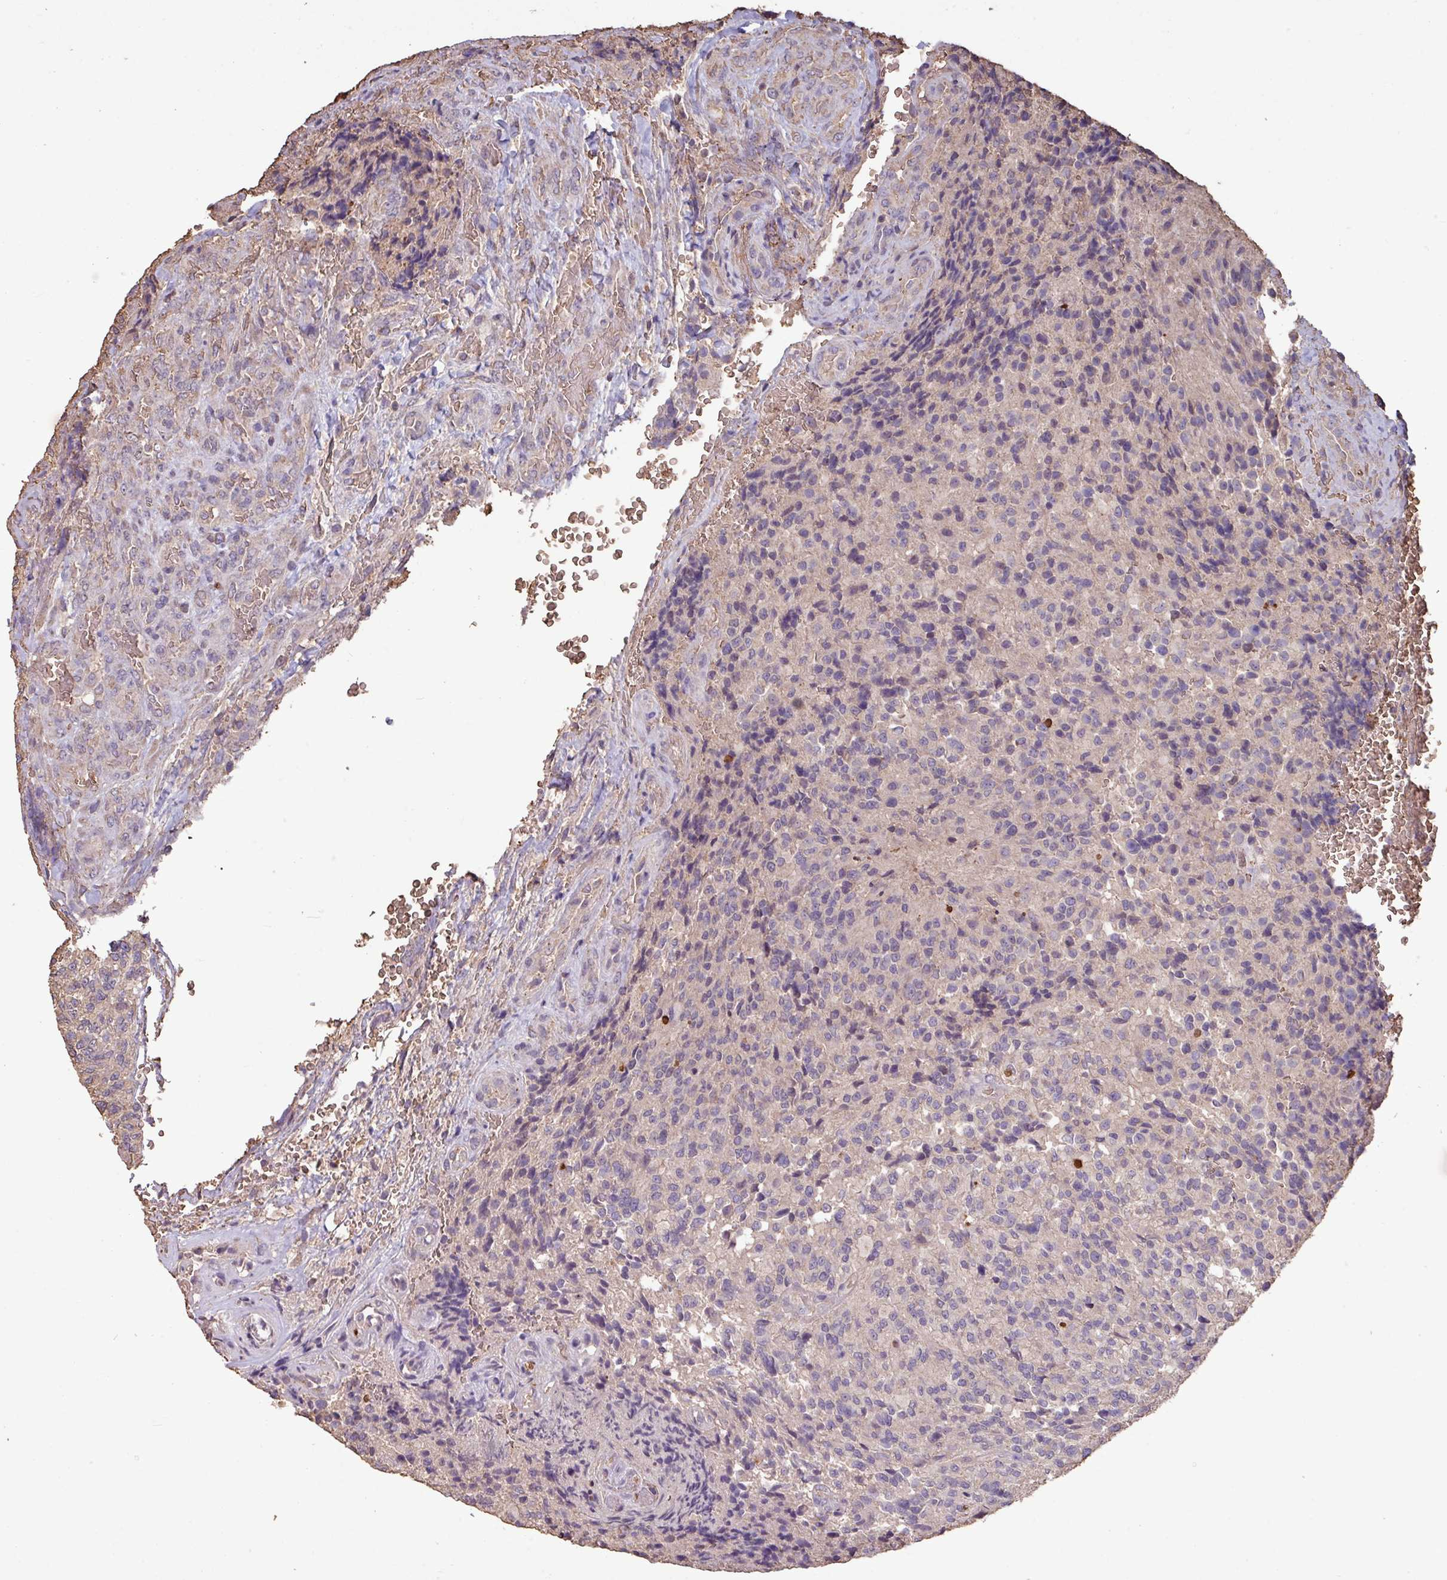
{"staining": {"intensity": "negative", "quantity": "none", "location": "none"}, "tissue": "glioma", "cell_type": "Tumor cells", "image_type": "cancer", "snomed": [{"axis": "morphology", "description": "Normal tissue, NOS"}, {"axis": "morphology", "description": "Glioma, malignant, High grade"}, {"axis": "topography", "description": "Cerebral cortex"}], "caption": "Histopathology image shows no significant protein staining in tumor cells of glioma.", "gene": "CAMK2B", "patient": {"sex": "male", "age": 56}}